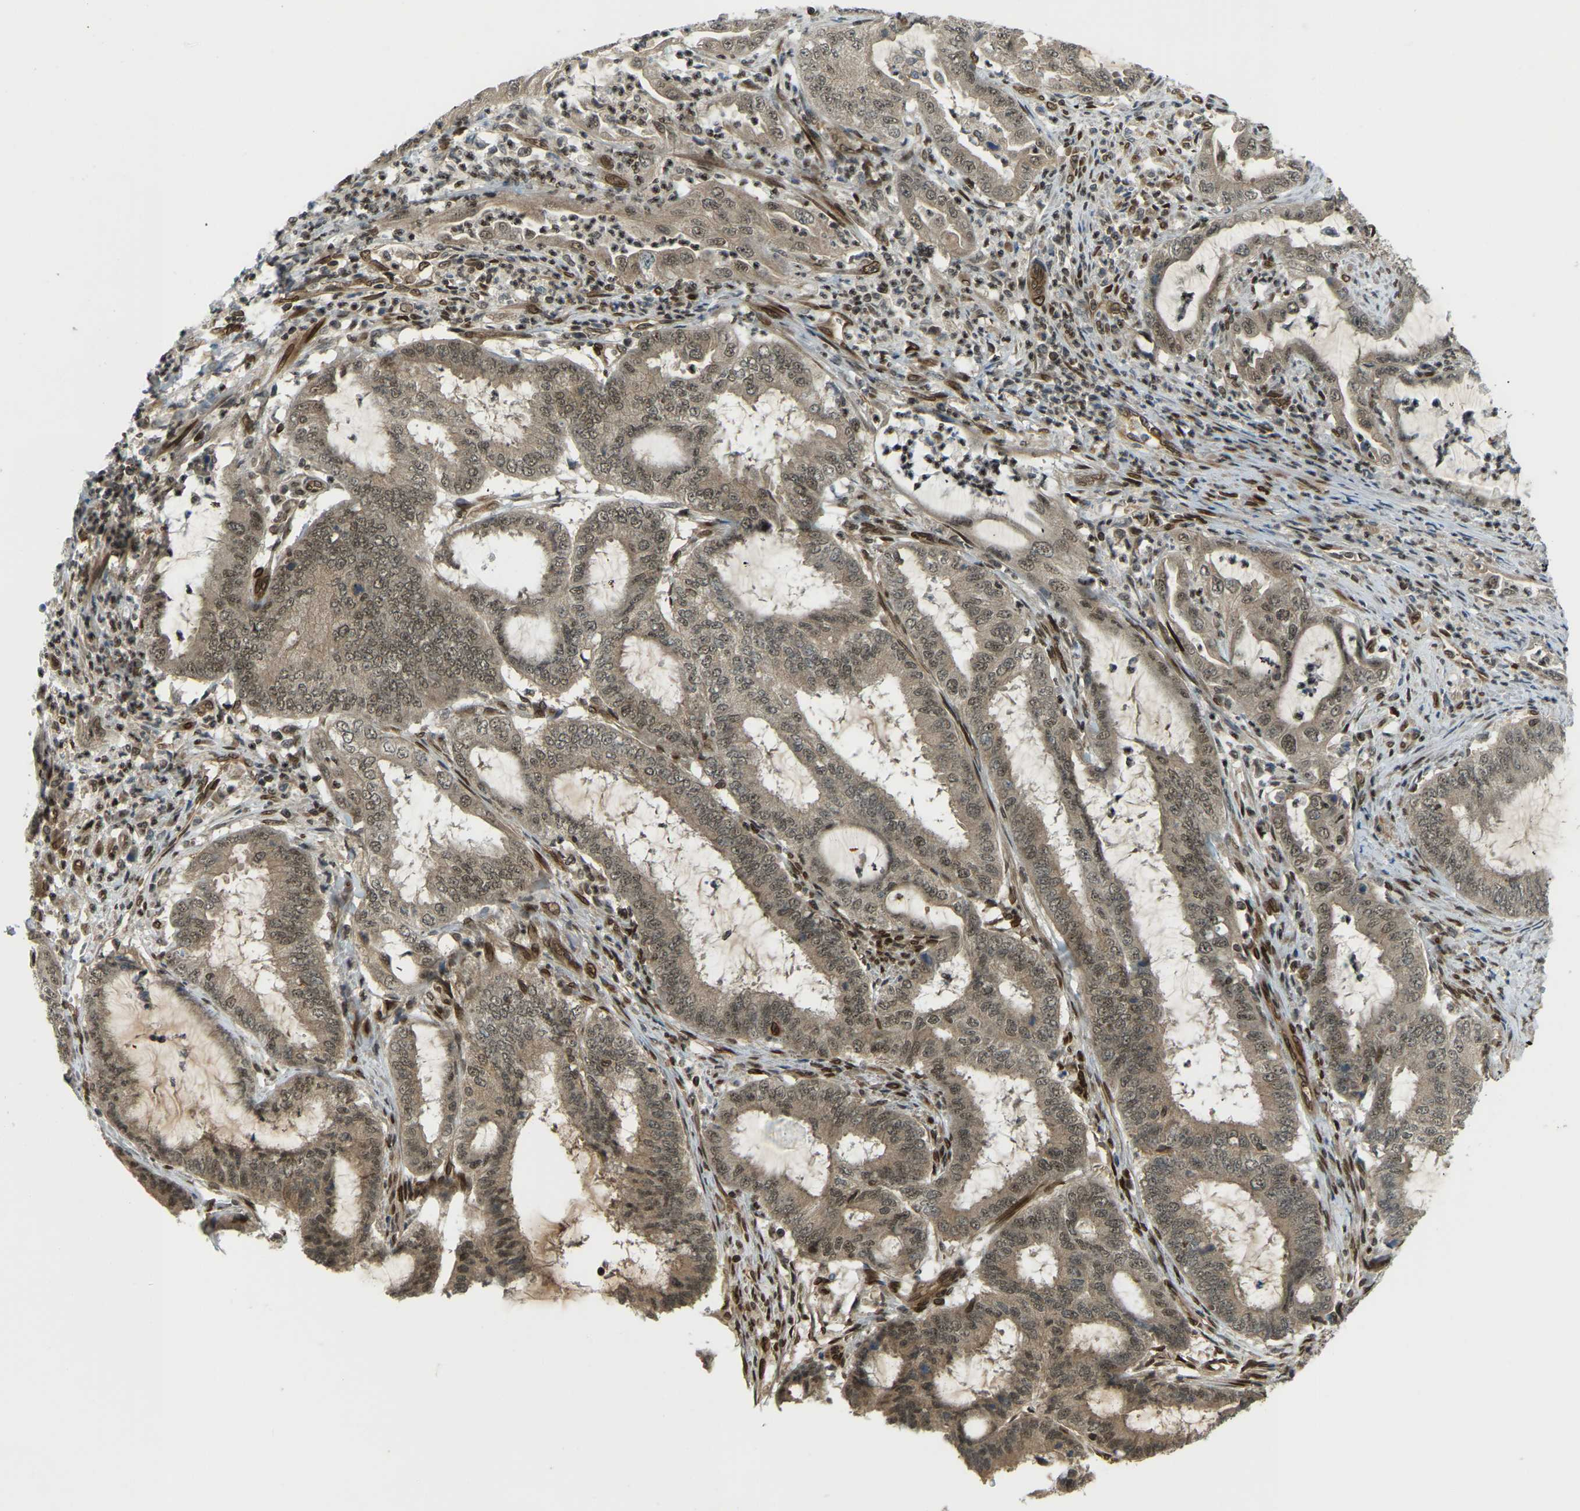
{"staining": {"intensity": "moderate", "quantity": ">75%", "location": "cytoplasmic/membranous,nuclear"}, "tissue": "endometrial cancer", "cell_type": "Tumor cells", "image_type": "cancer", "snomed": [{"axis": "morphology", "description": "Adenocarcinoma, NOS"}, {"axis": "topography", "description": "Endometrium"}], "caption": "IHC micrograph of neoplastic tissue: human endometrial cancer stained using IHC displays medium levels of moderate protein expression localized specifically in the cytoplasmic/membranous and nuclear of tumor cells, appearing as a cytoplasmic/membranous and nuclear brown color.", "gene": "SYNE1", "patient": {"sex": "female", "age": 51}}